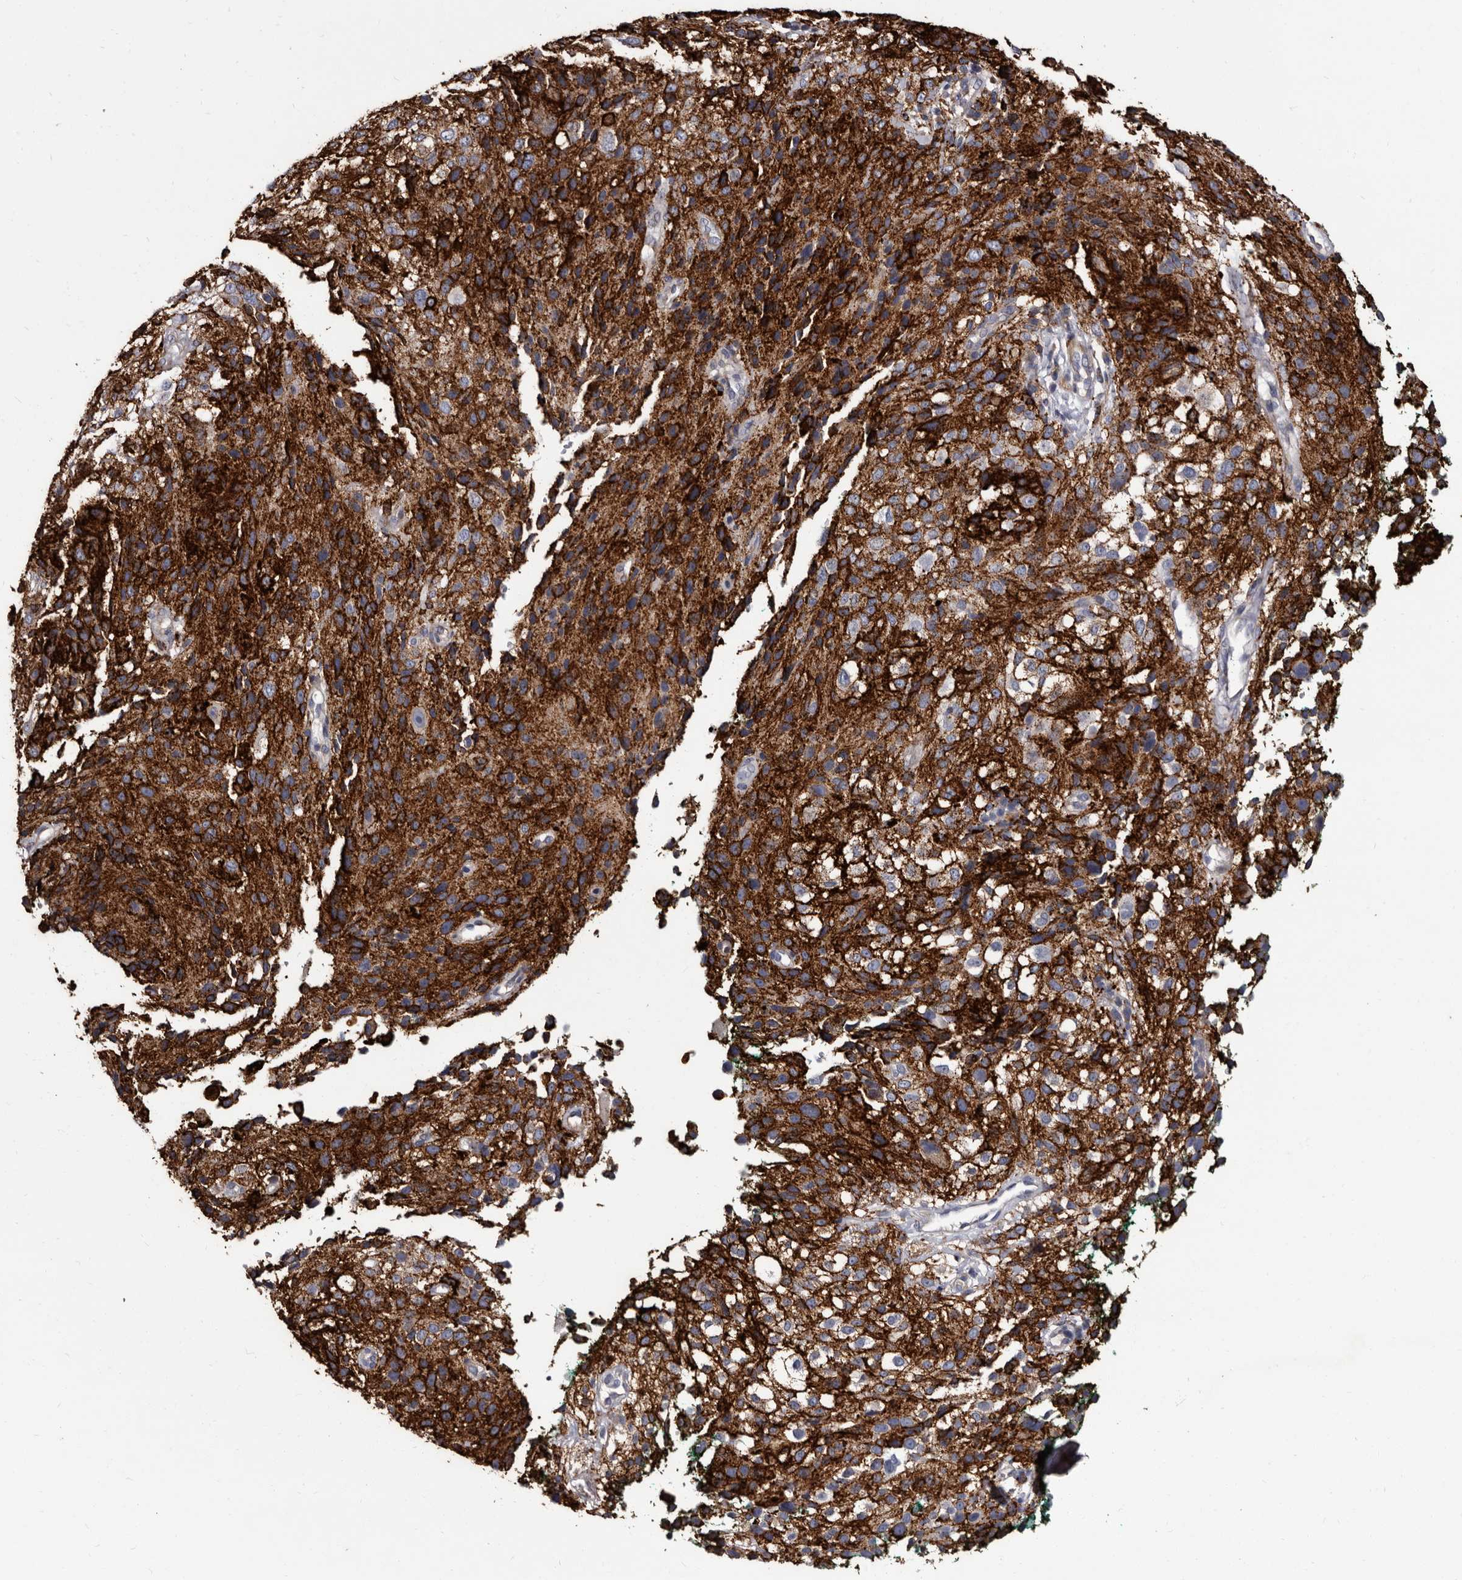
{"staining": {"intensity": "strong", "quantity": ">75%", "location": "cytoplasmic/membranous"}, "tissue": "melanoma", "cell_type": "Tumor cells", "image_type": "cancer", "snomed": [{"axis": "morphology", "description": "Necrosis, NOS"}, {"axis": "morphology", "description": "Malignant melanoma, NOS"}, {"axis": "topography", "description": "Skin"}], "caption": "Immunohistochemistry (IHC) photomicrograph of neoplastic tissue: melanoma stained using immunohistochemistry (IHC) reveals high levels of strong protein expression localized specifically in the cytoplasmic/membranous of tumor cells, appearing as a cytoplasmic/membranous brown color.", "gene": "AUNIP", "patient": {"sex": "female", "age": 87}}